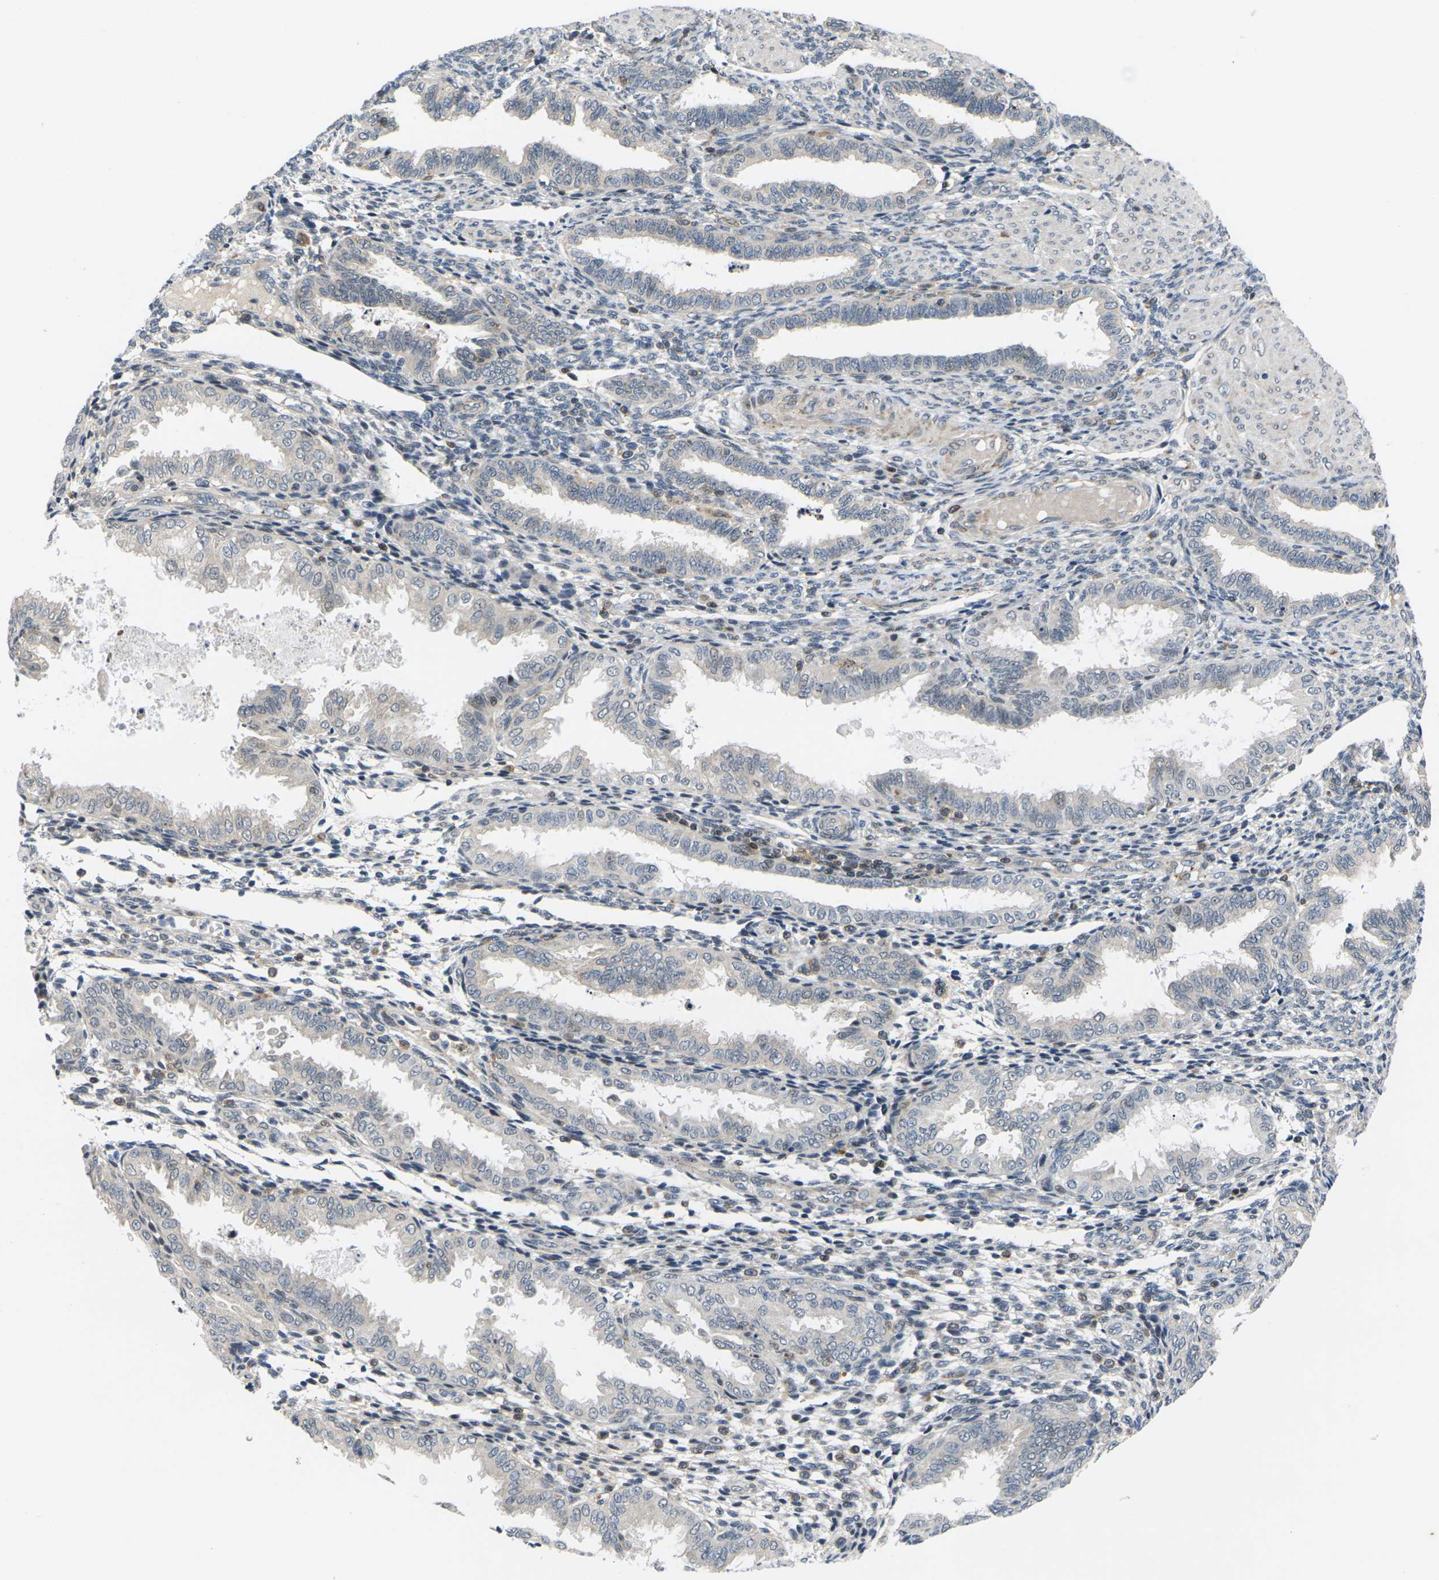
{"staining": {"intensity": "negative", "quantity": "none", "location": "none"}, "tissue": "endometrium", "cell_type": "Cells in endometrial stroma", "image_type": "normal", "snomed": [{"axis": "morphology", "description": "Normal tissue, NOS"}, {"axis": "topography", "description": "Endometrium"}], "caption": "The image reveals no significant positivity in cells in endometrial stroma of endometrium. (Stains: DAB (3,3'-diaminobenzidine) immunohistochemistry with hematoxylin counter stain, Microscopy: brightfield microscopy at high magnification).", "gene": "RPS6KA3", "patient": {"sex": "female", "age": 33}}